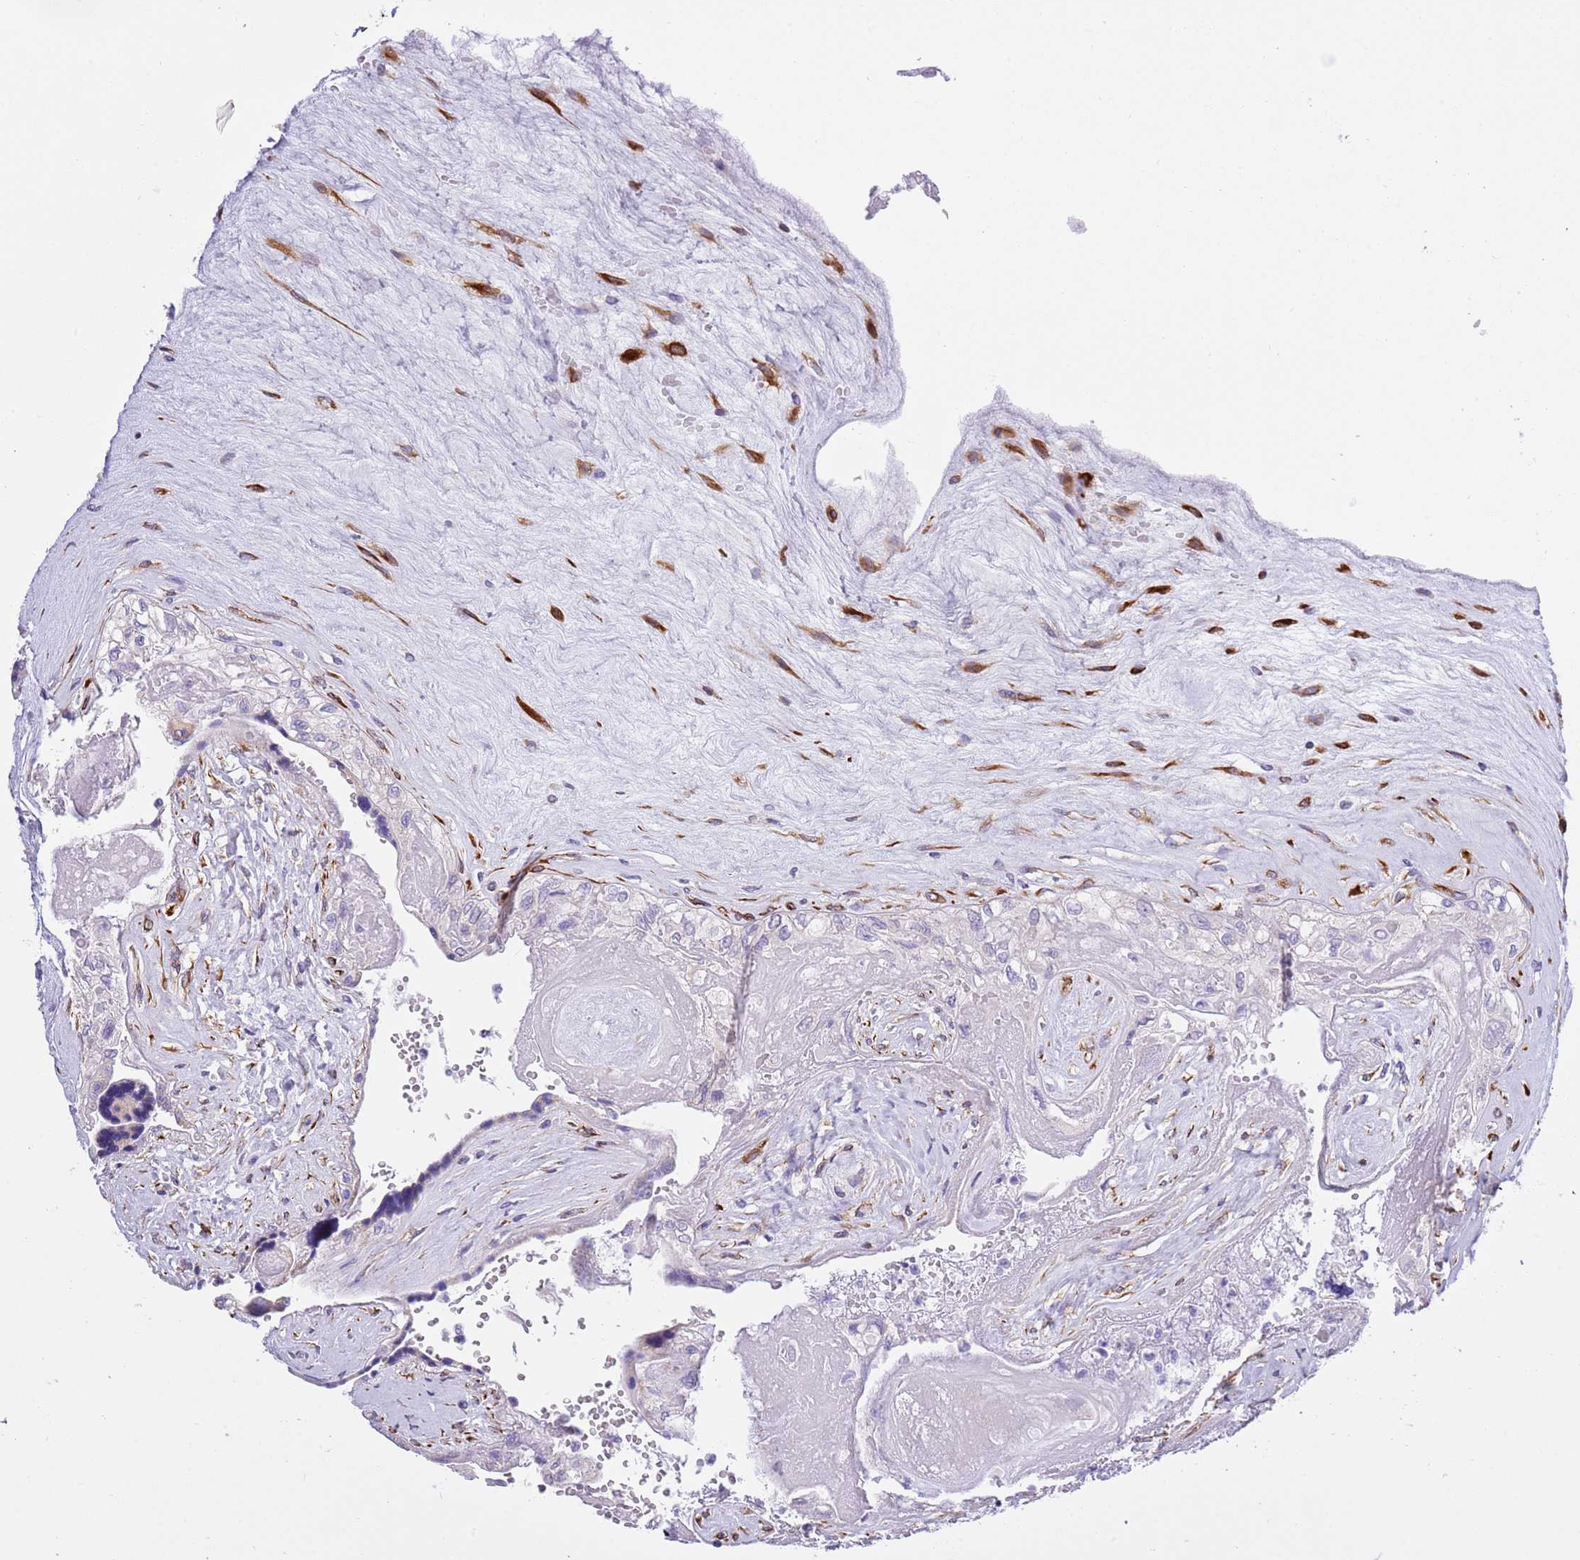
{"staining": {"intensity": "moderate", "quantity": "25%-75%", "location": "cytoplasmic/membranous"}, "tissue": "placenta", "cell_type": "Trophoblastic cells", "image_type": "normal", "snomed": [{"axis": "morphology", "description": "Normal tissue, NOS"}, {"axis": "topography", "description": "Placenta"}], "caption": "Protein analysis of normal placenta exhibits moderate cytoplasmic/membranous positivity in approximately 25%-75% of trophoblastic cells. The protein of interest is shown in brown color, while the nuclei are stained blue.", "gene": "NET1", "patient": {"sex": "female", "age": 37}}